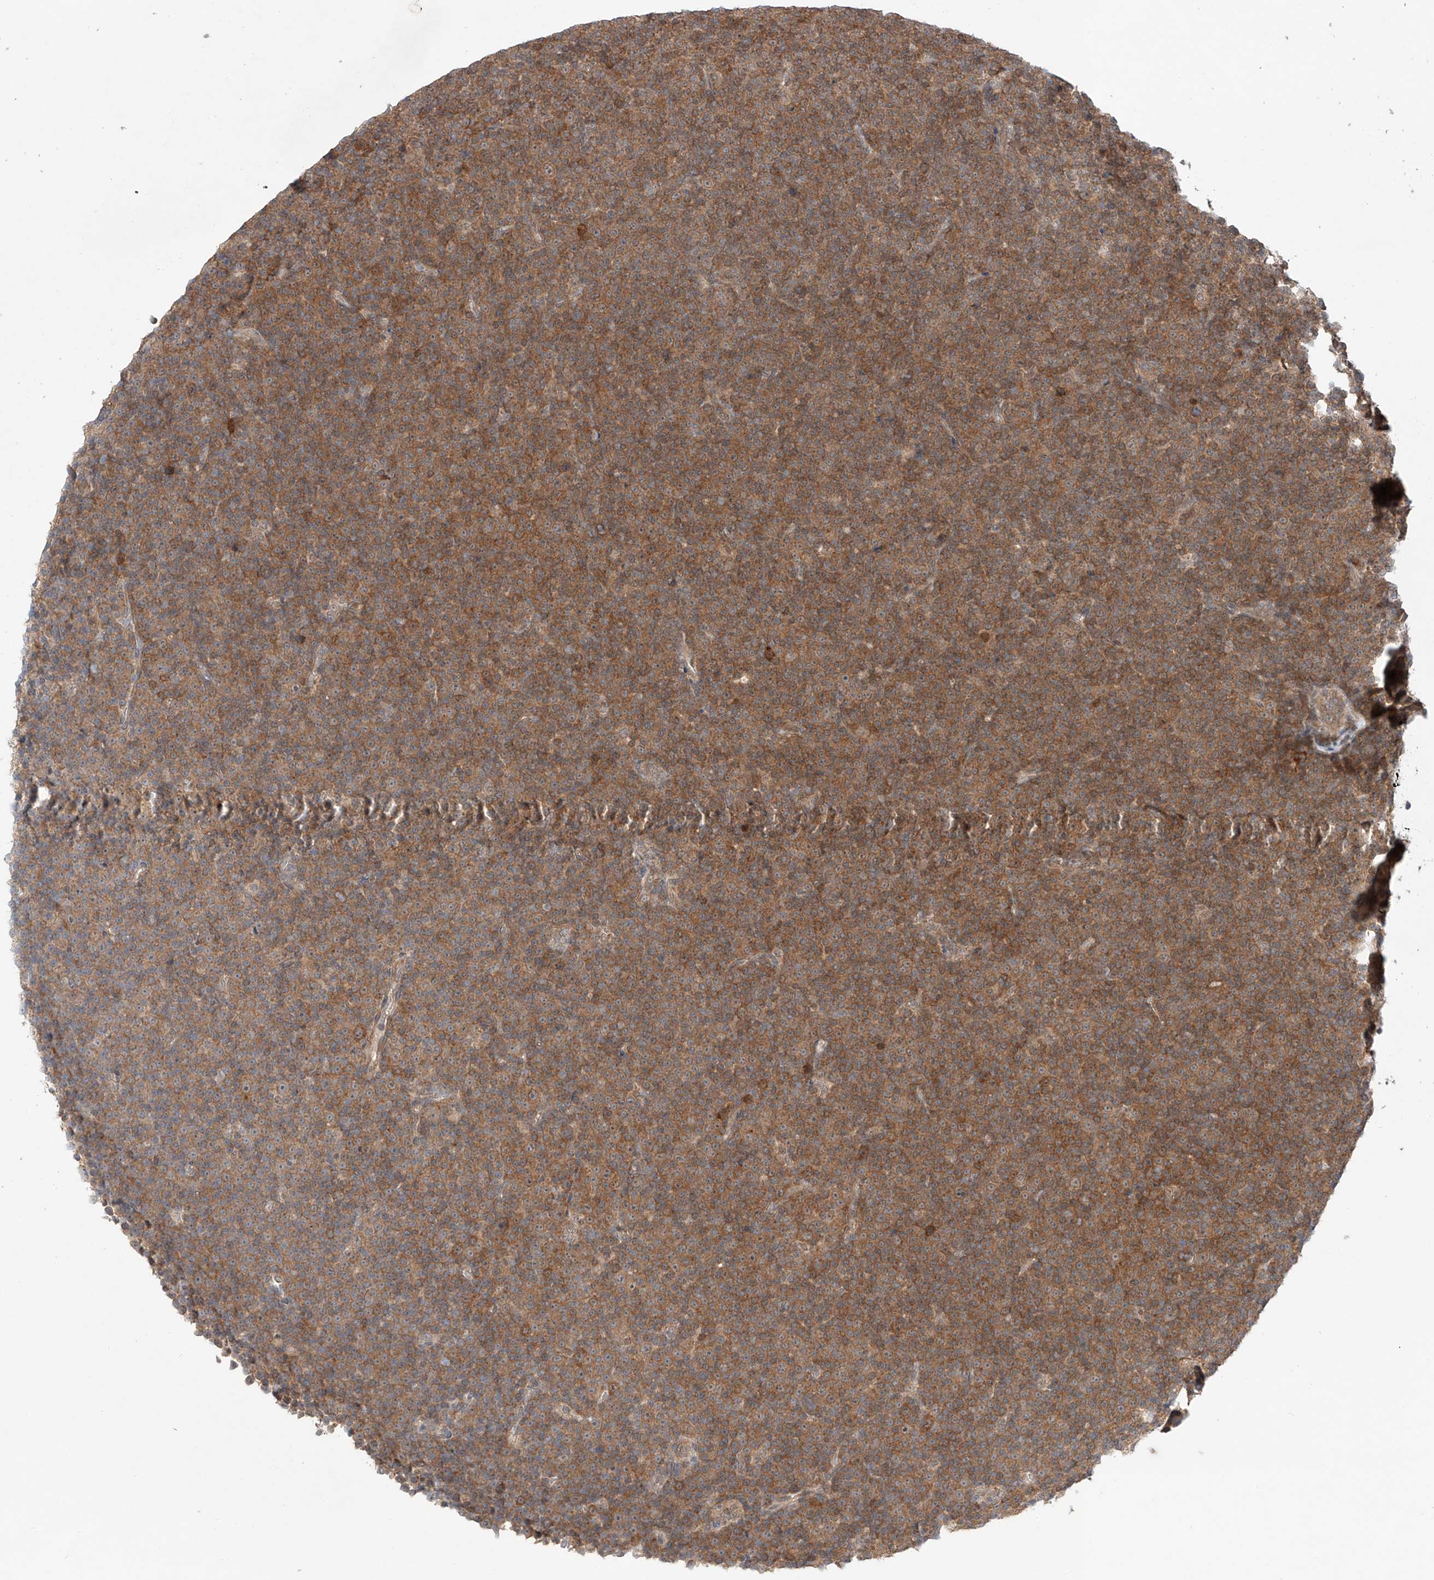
{"staining": {"intensity": "weak", "quantity": ">75%", "location": "cytoplasmic/membranous"}, "tissue": "lymphoma", "cell_type": "Tumor cells", "image_type": "cancer", "snomed": [{"axis": "morphology", "description": "Malignant lymphoma, non-Hodgkin's type, Low grade"}, {"axis": "topography", "description": "Lymph node"}], "caption": "Immunohistochemistry (IHC) of human low-grade malignant lymphoma, non-Hodgkin's type exhibits low levels of weak cytoplasmic/membranous staining in about >75% of tumor cells.", "gene": "TSR2", "patient": {"sex": "female", "age": 67}}